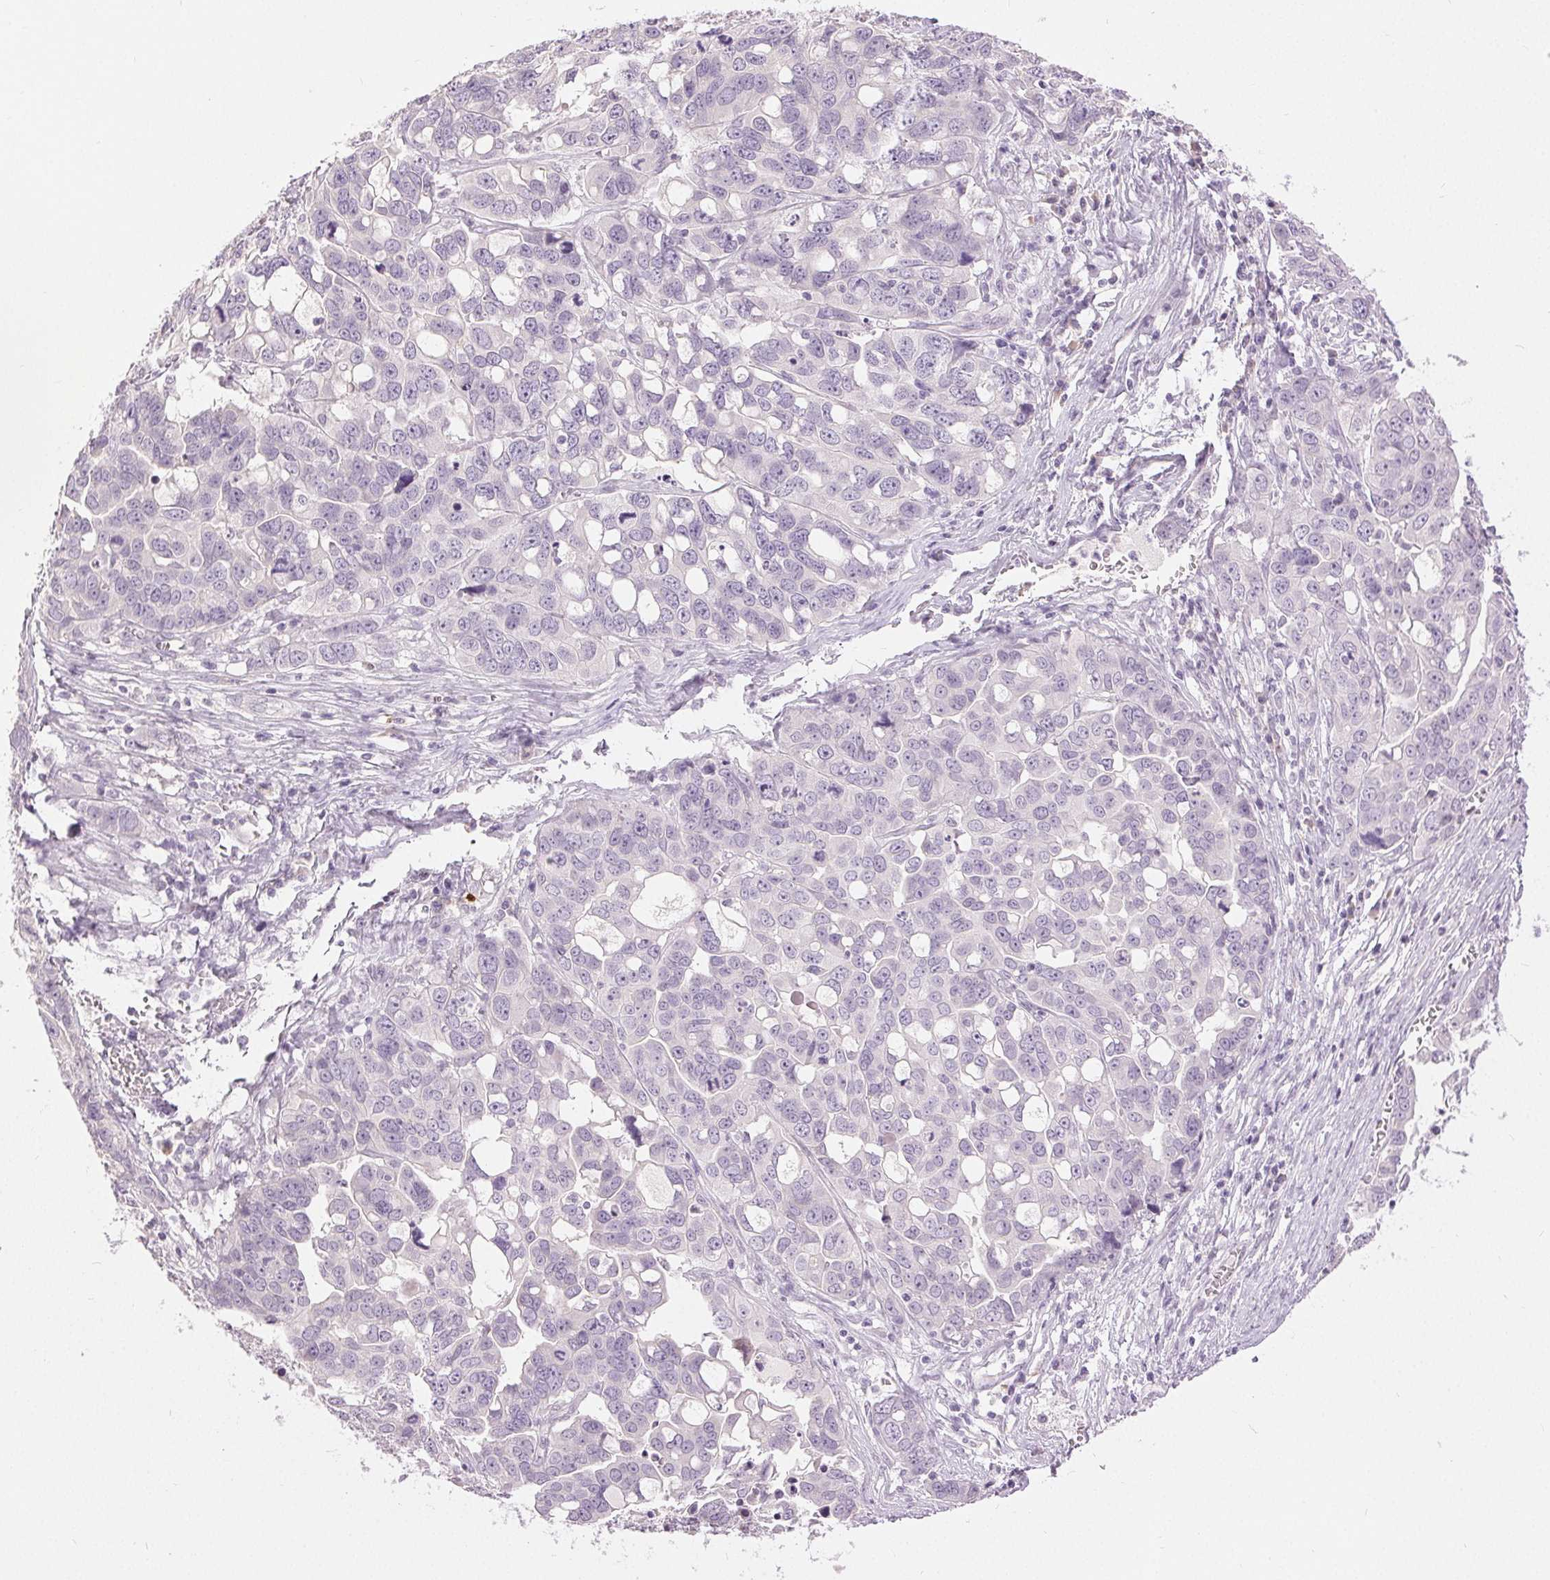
{"staining": {"intensity": "negative", "quantity": "none", "location": "none"}, "tissue": "ovarian cancer", "cell_type": "Tumor cells", "image_type": "cancer", "snomed": [{"axis": "morphology", "description": "Carcinoma, endometroid"}, {"axis": "topography", "description": "Ovary"}], "caption": "DAB immunohistochemical staining of human ovarian endometroid carcinoma demonstrates no significant staining in tumor cells.", "gene": "DSG3", "patient": {"sex": "female", "age": 78}}